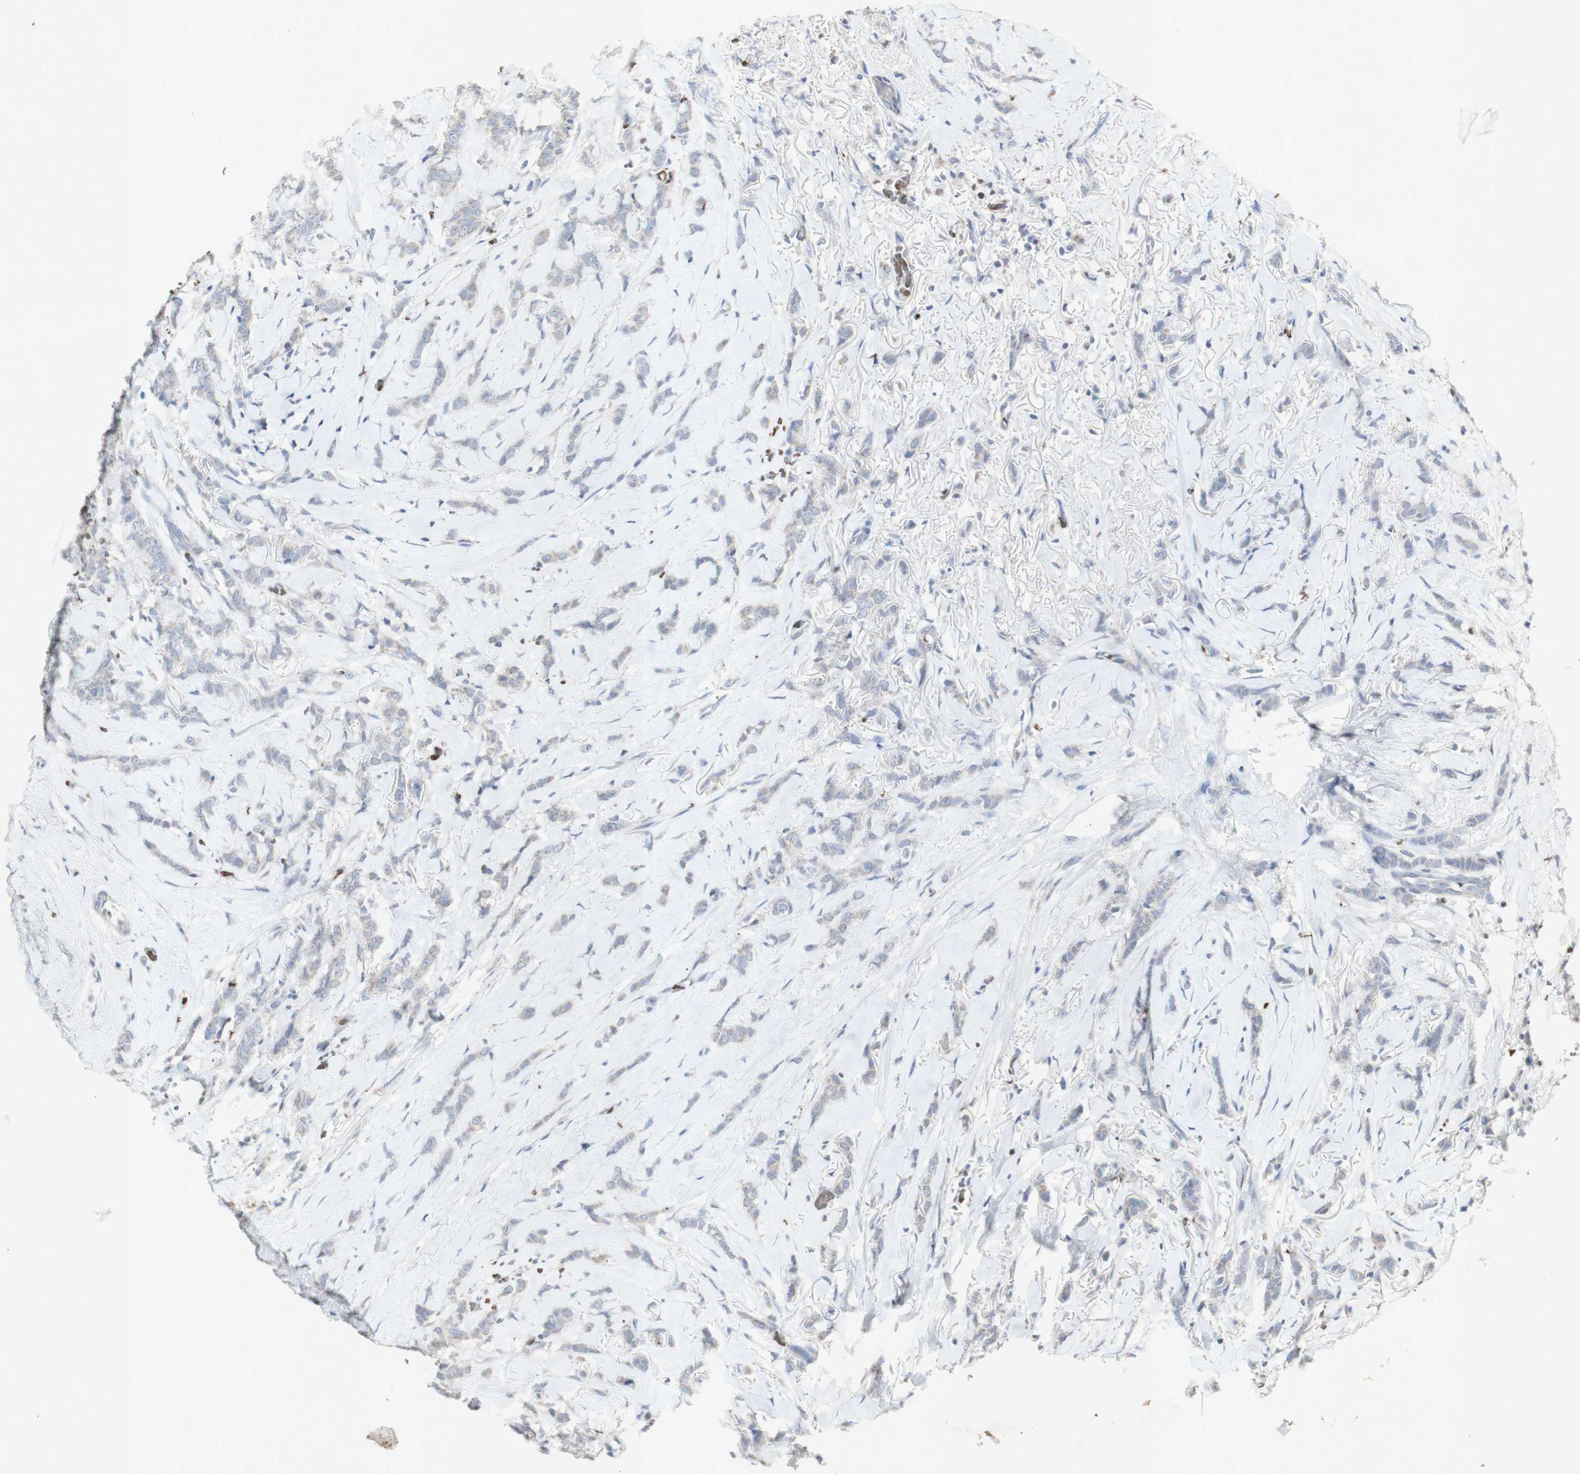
{"staining": {"intensity": "negative", "quantity": "none", "location": "none"}, "tissue": "breast cancer", "cell_type": "Tumor cells", "image_type": "cancer", "snomed": [{"axis": "morphology", "description": "Lobular carcinoma"}, {"axis": "topography", "description": "Skin"}, {"axis": "topography", "description": "Breast"}], "caption": "This micrograph is of breast lobular carcinoma stained with immunohistochemistry (IHC) to label a protein in brown with the nuclei are counter-stained blue. There is no positivity in tumor cells.", "gene": "INS", "patient": {"sex": "female", "age": 46}}